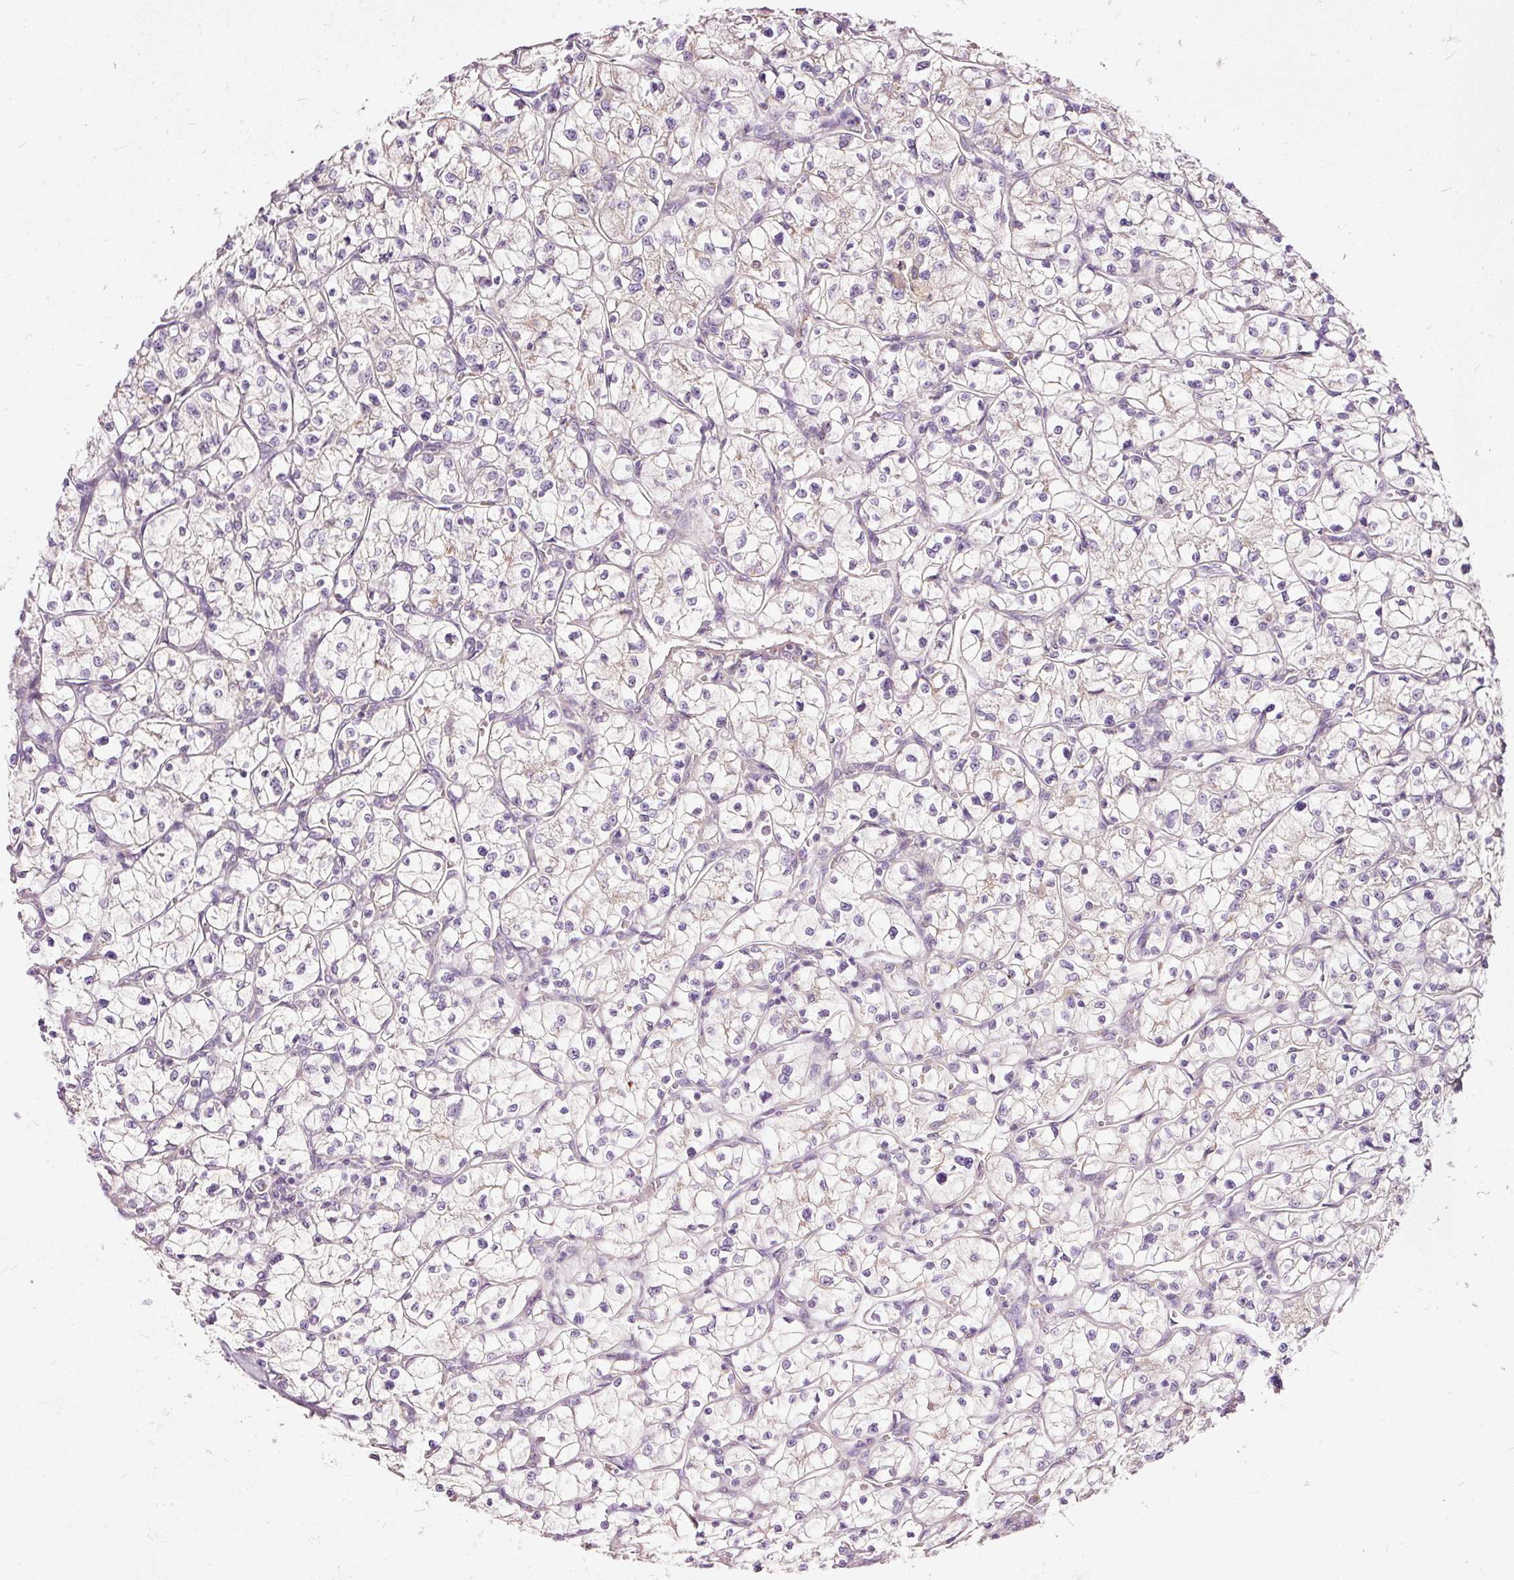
{"staining": {"intensity": "negative", "quantity": "none", "location": "none"}, "tissue": "renal cancer", "cell_type": "Tumor cells", "image_type": "cancer", "snomed": [{"axis": "morphology", "description": "Adenocarcinoma, NOS"}, {"axis": "topography", "description": "Kidney"}], "caption": "Renal adenocarcinoma stained for a protein using IHC exhibits no expression tumor cells.", "gene": "PAQR9", "patient": {"sex": "female", "age": 64}}